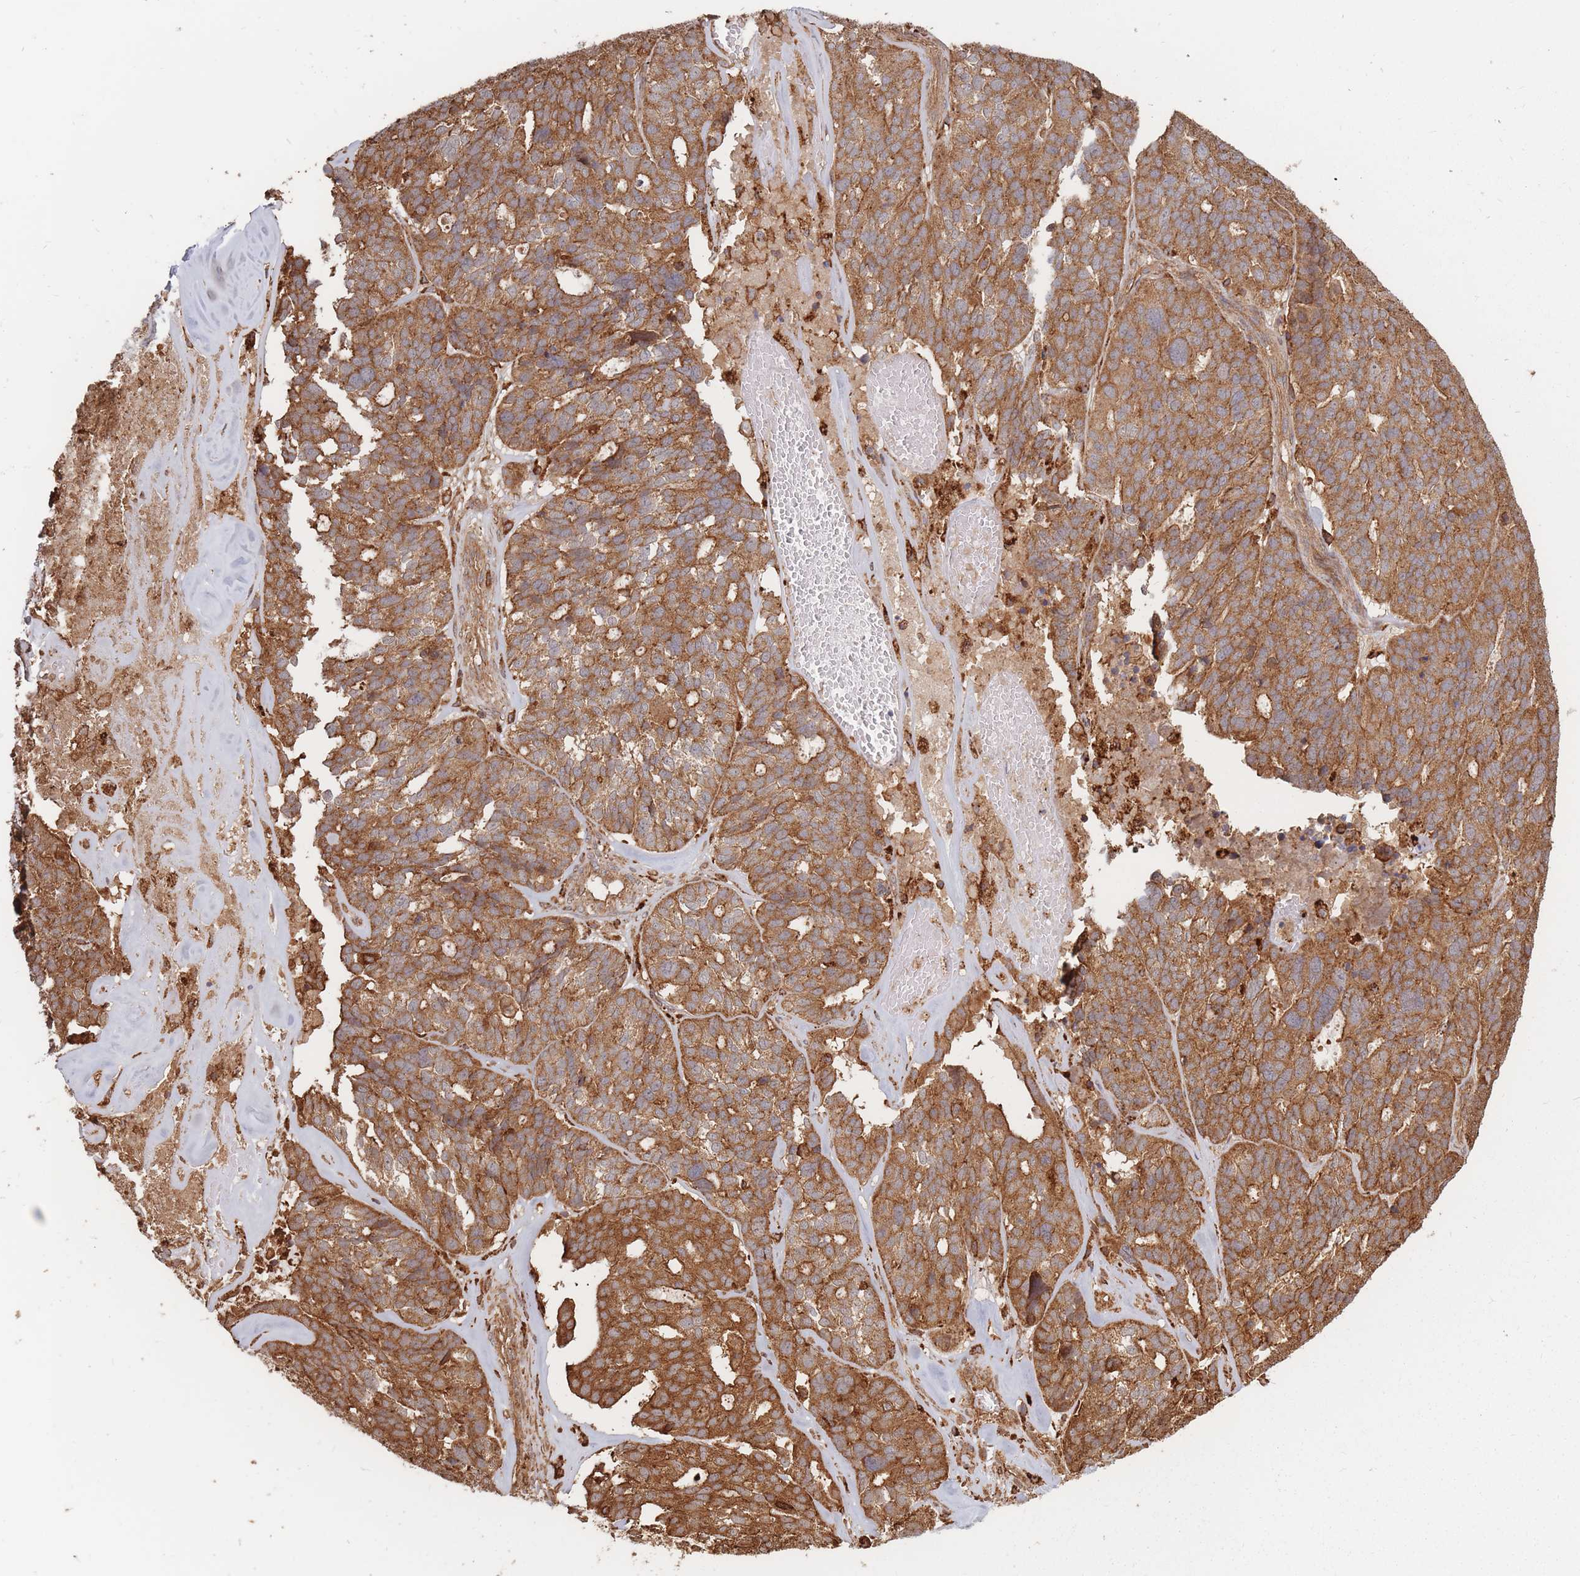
{"staining": {"intensity": "strong", "quantity": ">75%", "location": "cytoplasmic/membranous"}, "tissue": "ovarian cancer", "cell_type": "Tumor cells", "image_type": "cancer", "snomed": [{"axis": "morphology", "description": "Cystadenocarcinoma, serous, NOS"}, {"axis": "topography", "description": "Ovary"}], "caption": "Strong cytoplasmic/membranous expression is identified in about >75% of tumor cells in ovarian serous cystadenocarcinoma.", "gene": "RASSF2", "patient": {"sex": "female", "age": 59}}